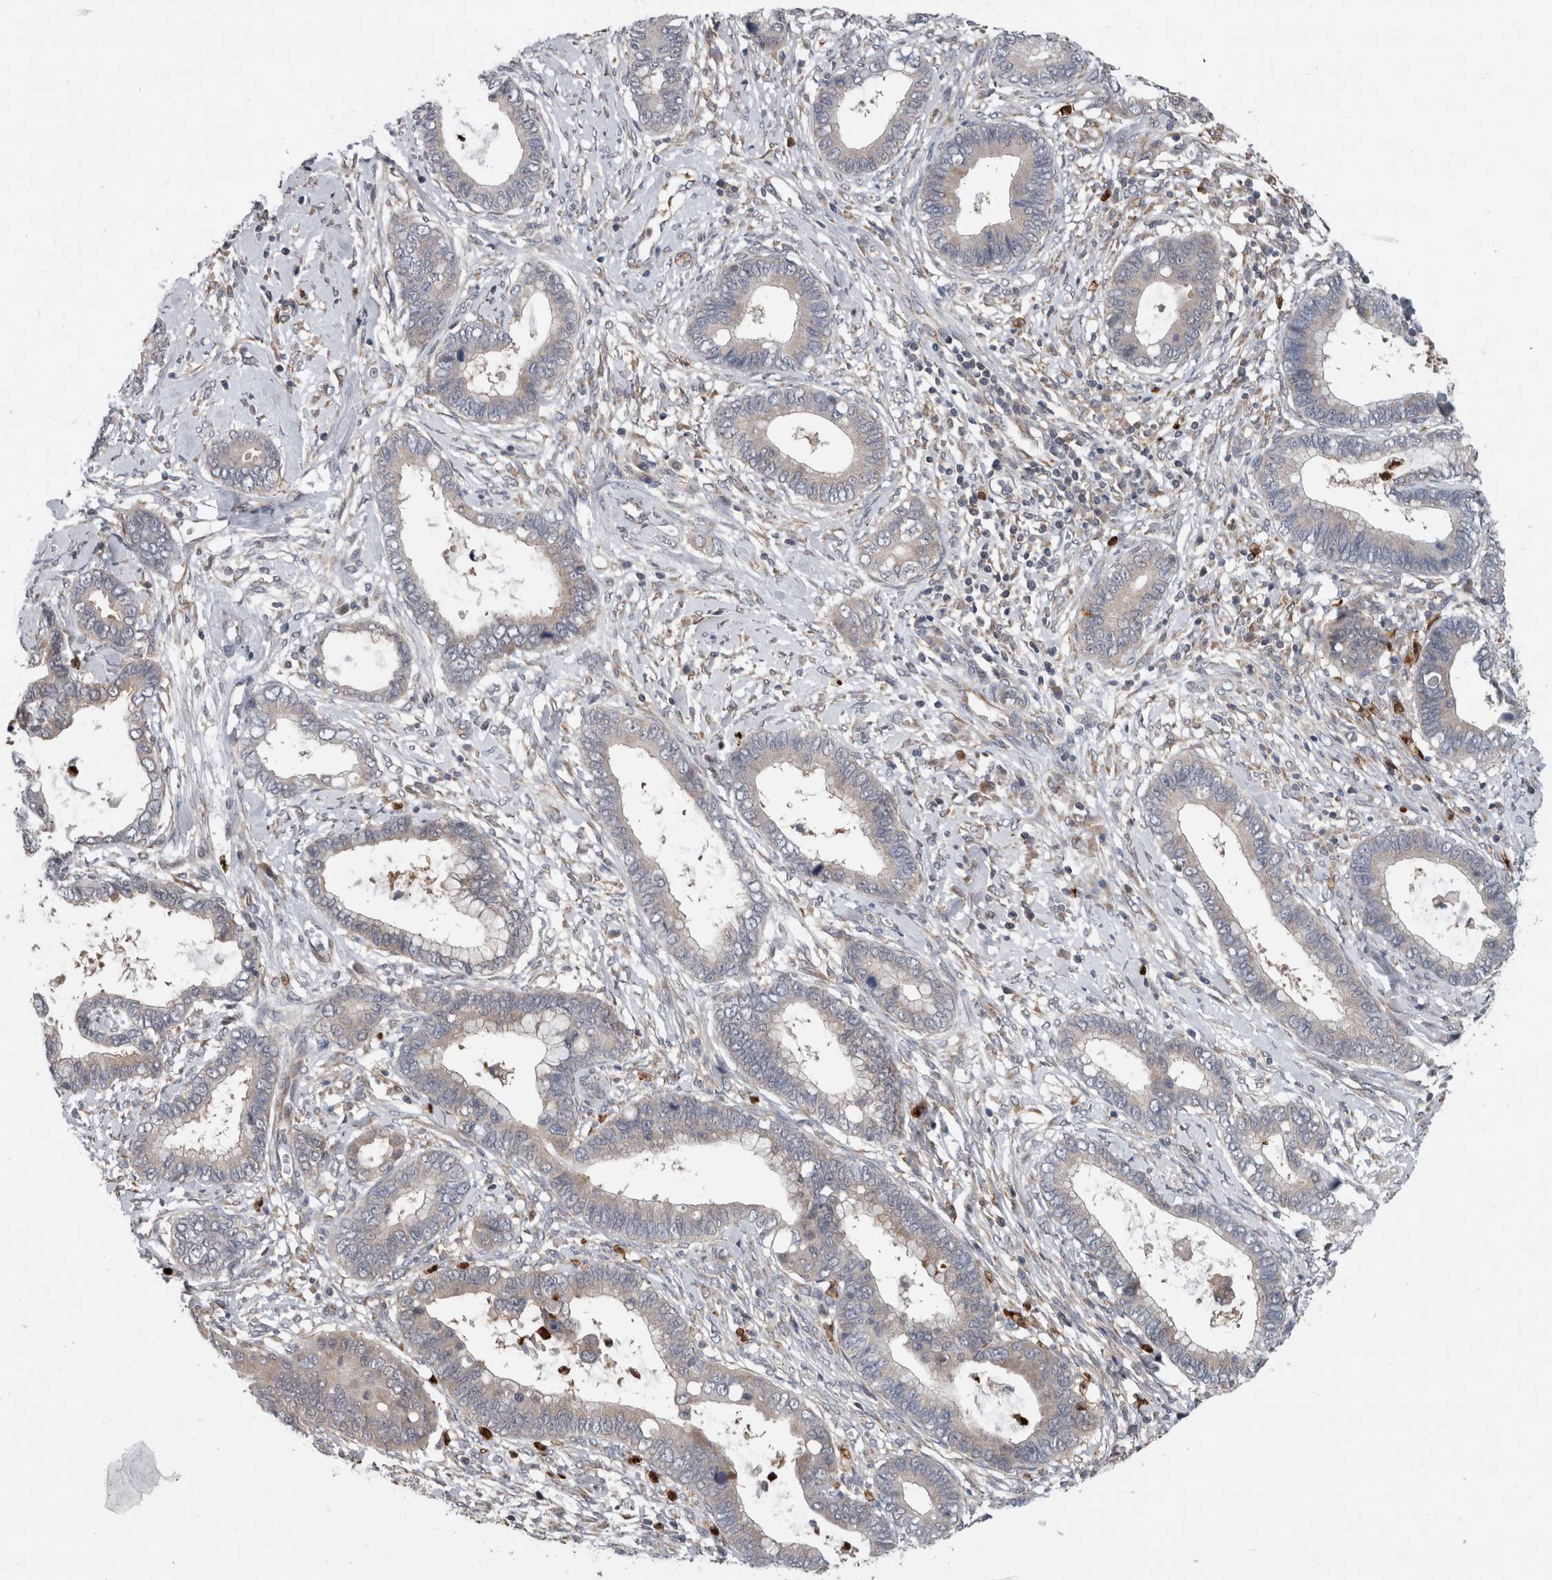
{"staining": {"intensity": "negative", "quantity": "none", "location": "none"}, "tissue": "cervical cancer", "cell_type": "Tumor cells", "image_type": "cancer", "snomed": [{"axis": "morphology", "description": "Adenocarcinoma, NOS"}, {"axis": "topography", "description": "Cervix"}], "caption": "Tumor cells show no significant protein expression in cervical cancer. (DAB (3,3'-diaminobenzidine) immunohistochemistry with hematoxylin counter stain).", "gene": "PDCD2", "patient": {"sex": "female", "age": 44}}